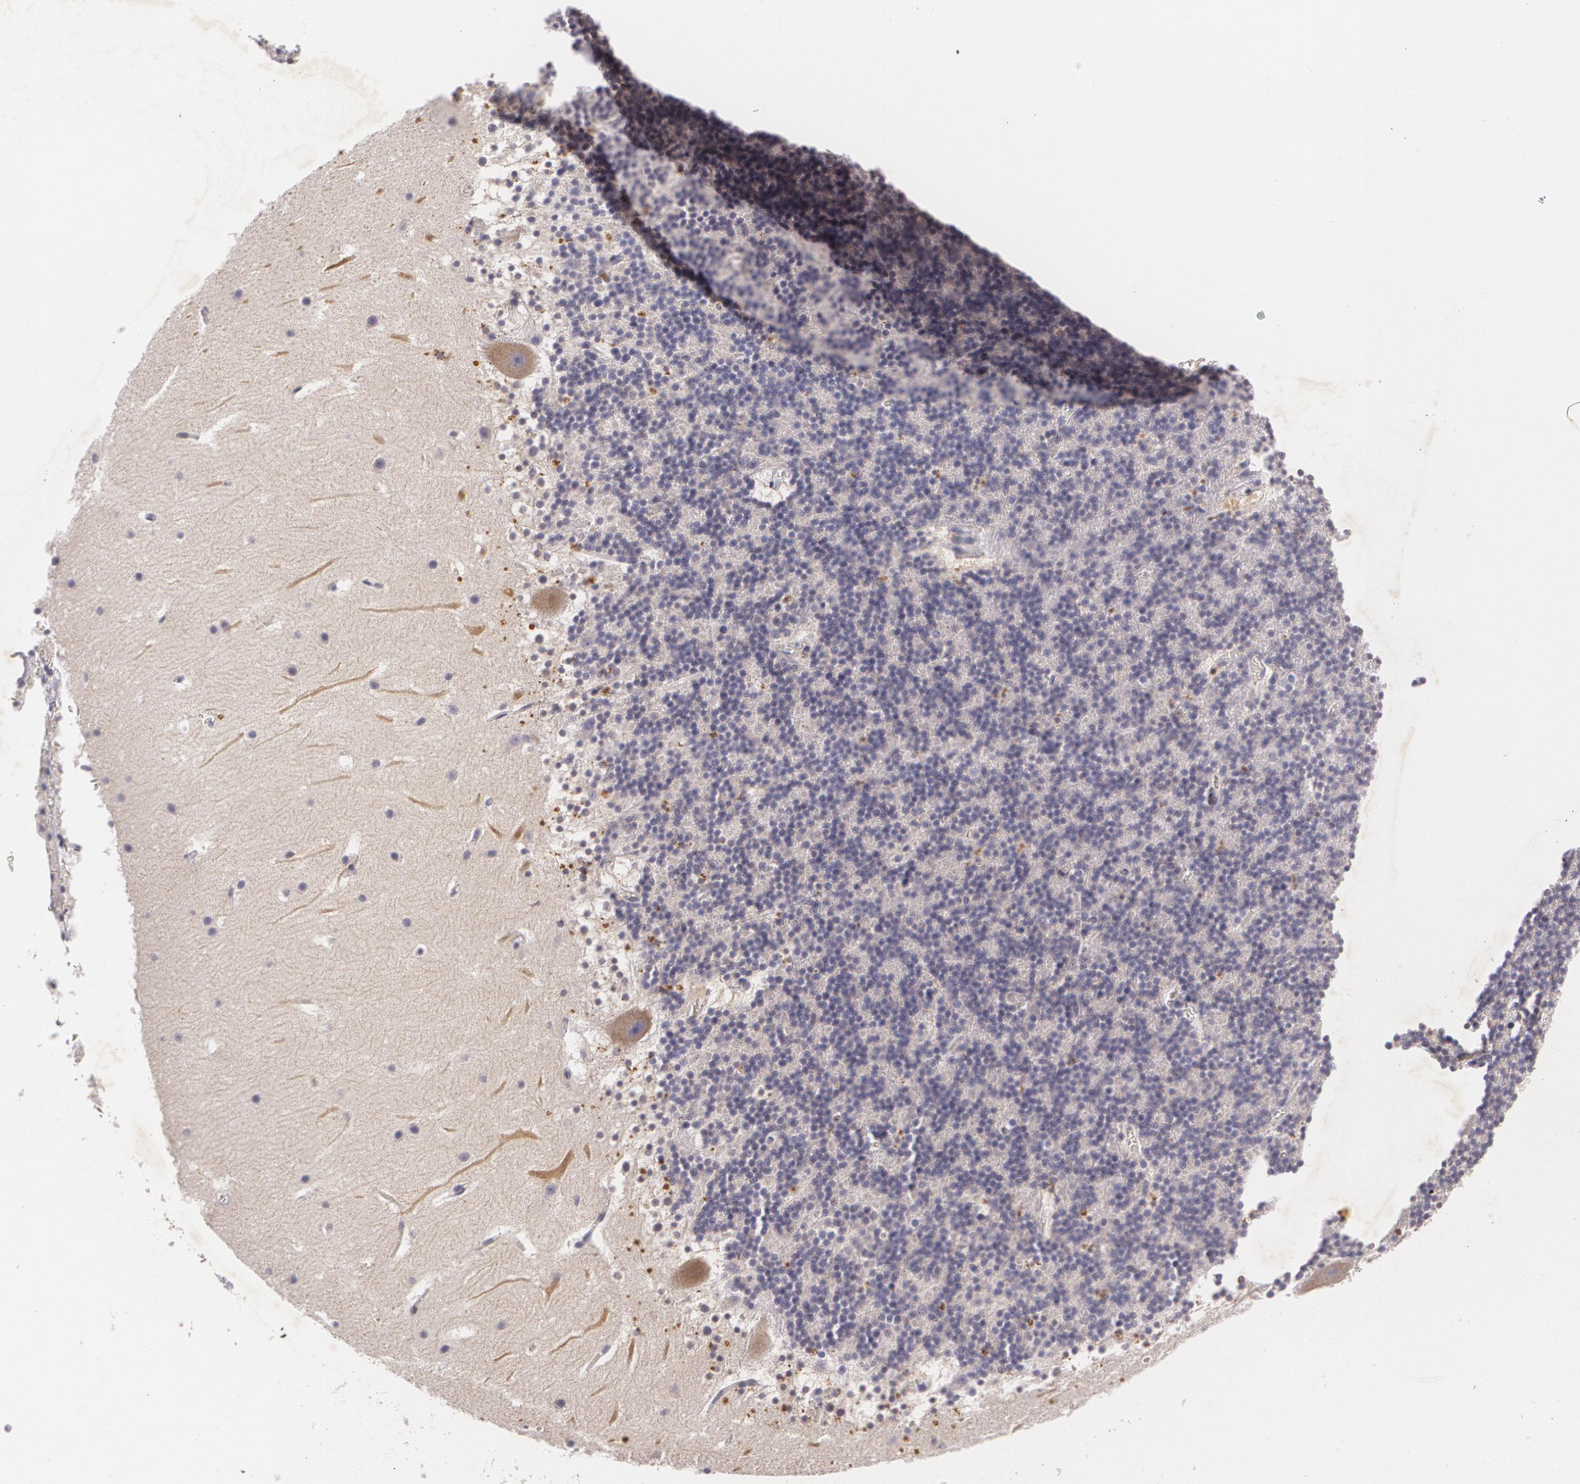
{"staining": {"intensity": "negative", "quantity": "none", "location": "none"}, "tissue": "cerebellum", "cell_type": "Cells in granular layer", "image_type": "normal", "snomed": [{"axis": "morphology", "description": "Normal tissue, NOS"}, {"axis": "topography", "description": "Cerebellum"}], "caption": "Immunohistochemistry (IHC) of unremarkable human cerebellum reveals no expression in cells in granular layer.", "gene": "KCNA4", "patient": {"sex": "male", "age": 45}}